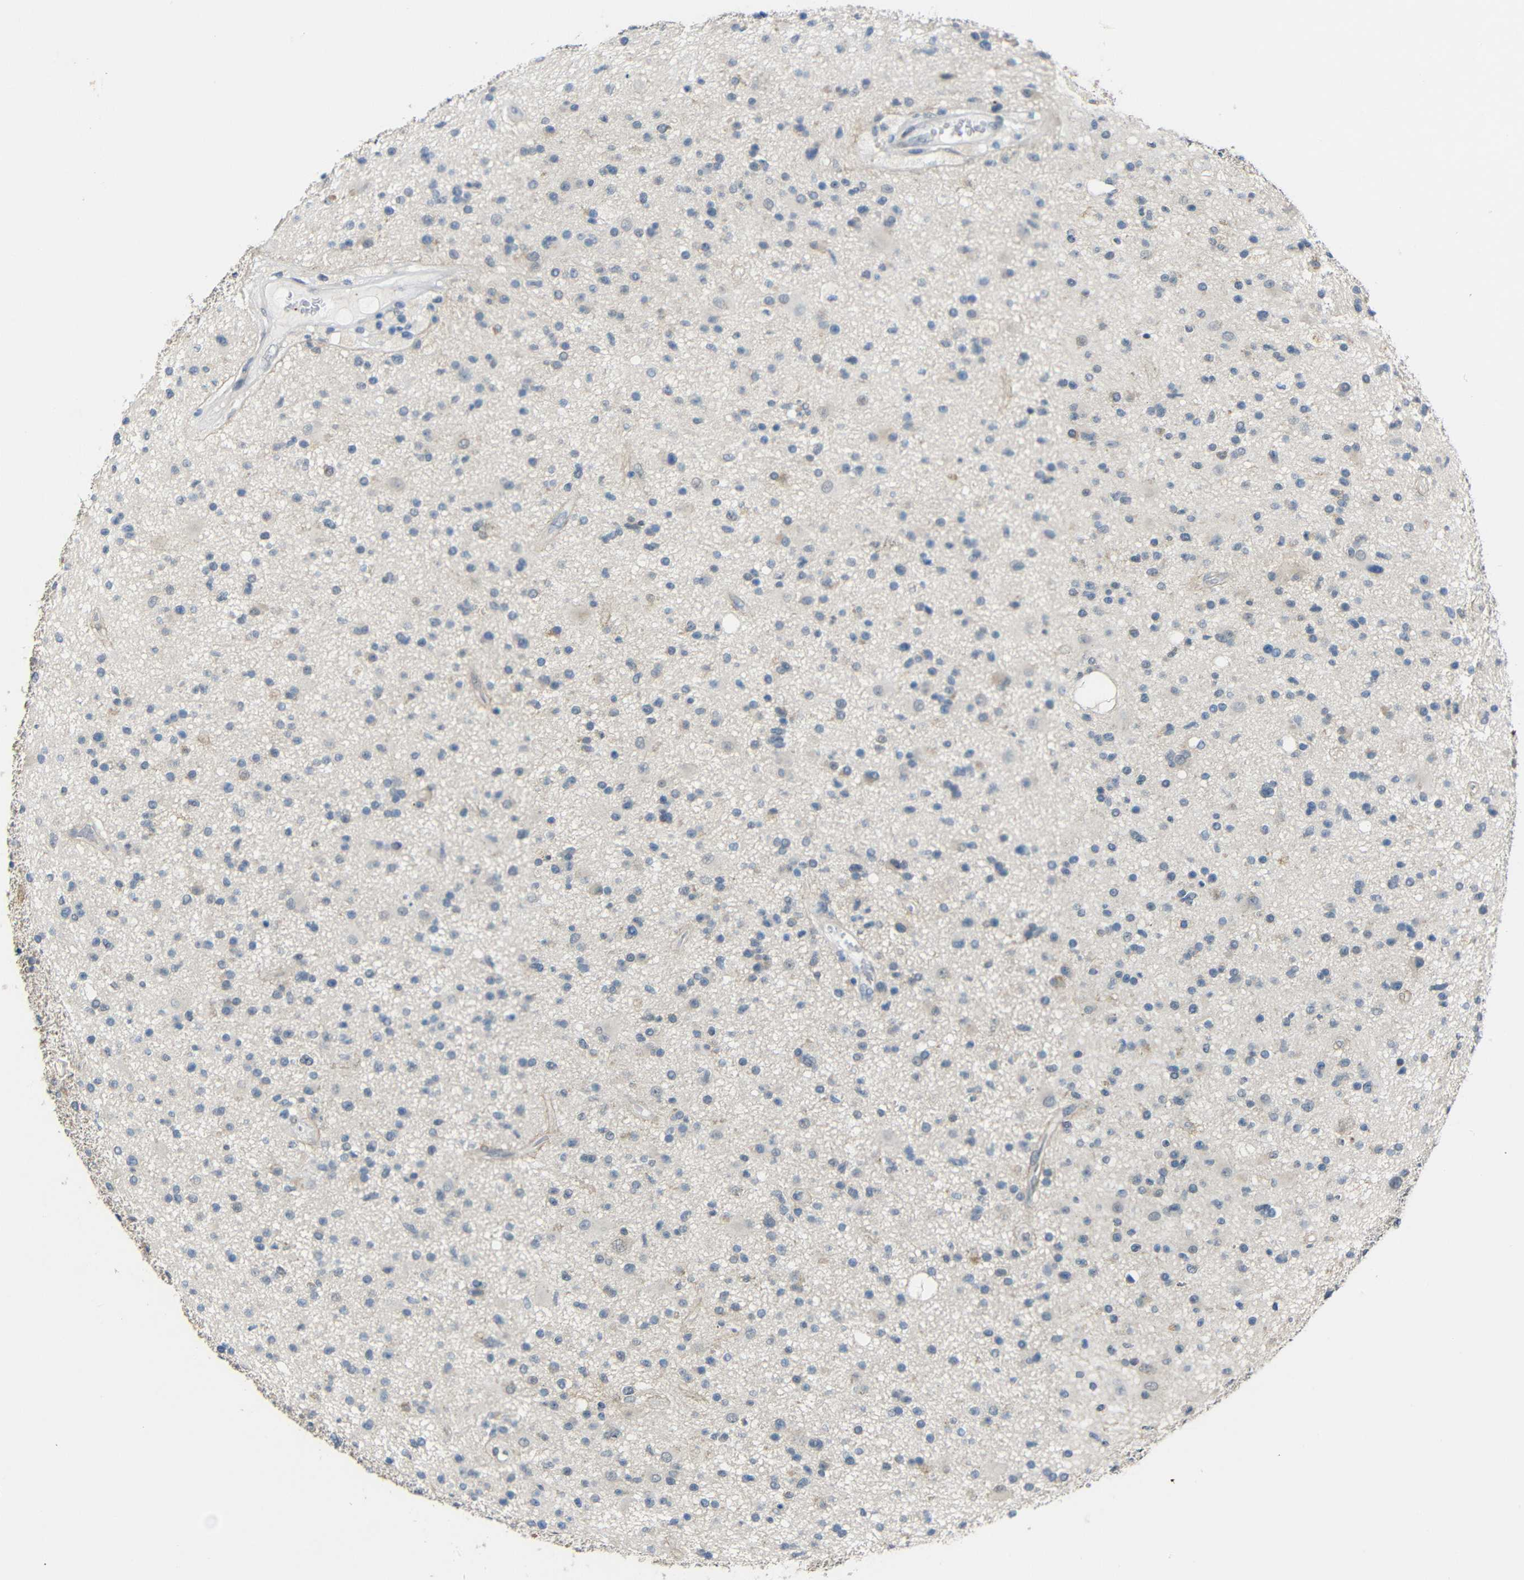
{"staining": {"intensity": "negative", "quantity": "none", "location": "none"}, "tissue": "glioma", "cell_type": "Tumor cells", "image_type": "cancer", "snomed": [{"axis": "morphology", "description": "Glioma, malignant, High grade"}, {"axis": "topography", "description": "Brain"}], "caption": "High power microscopy histopathology image of an immunohistochemistry histopathology image of glioma, revealing no significant positivity in tumor cells.", "gene": "GPR158", "patient": {"sex": "male", "age": 33}}